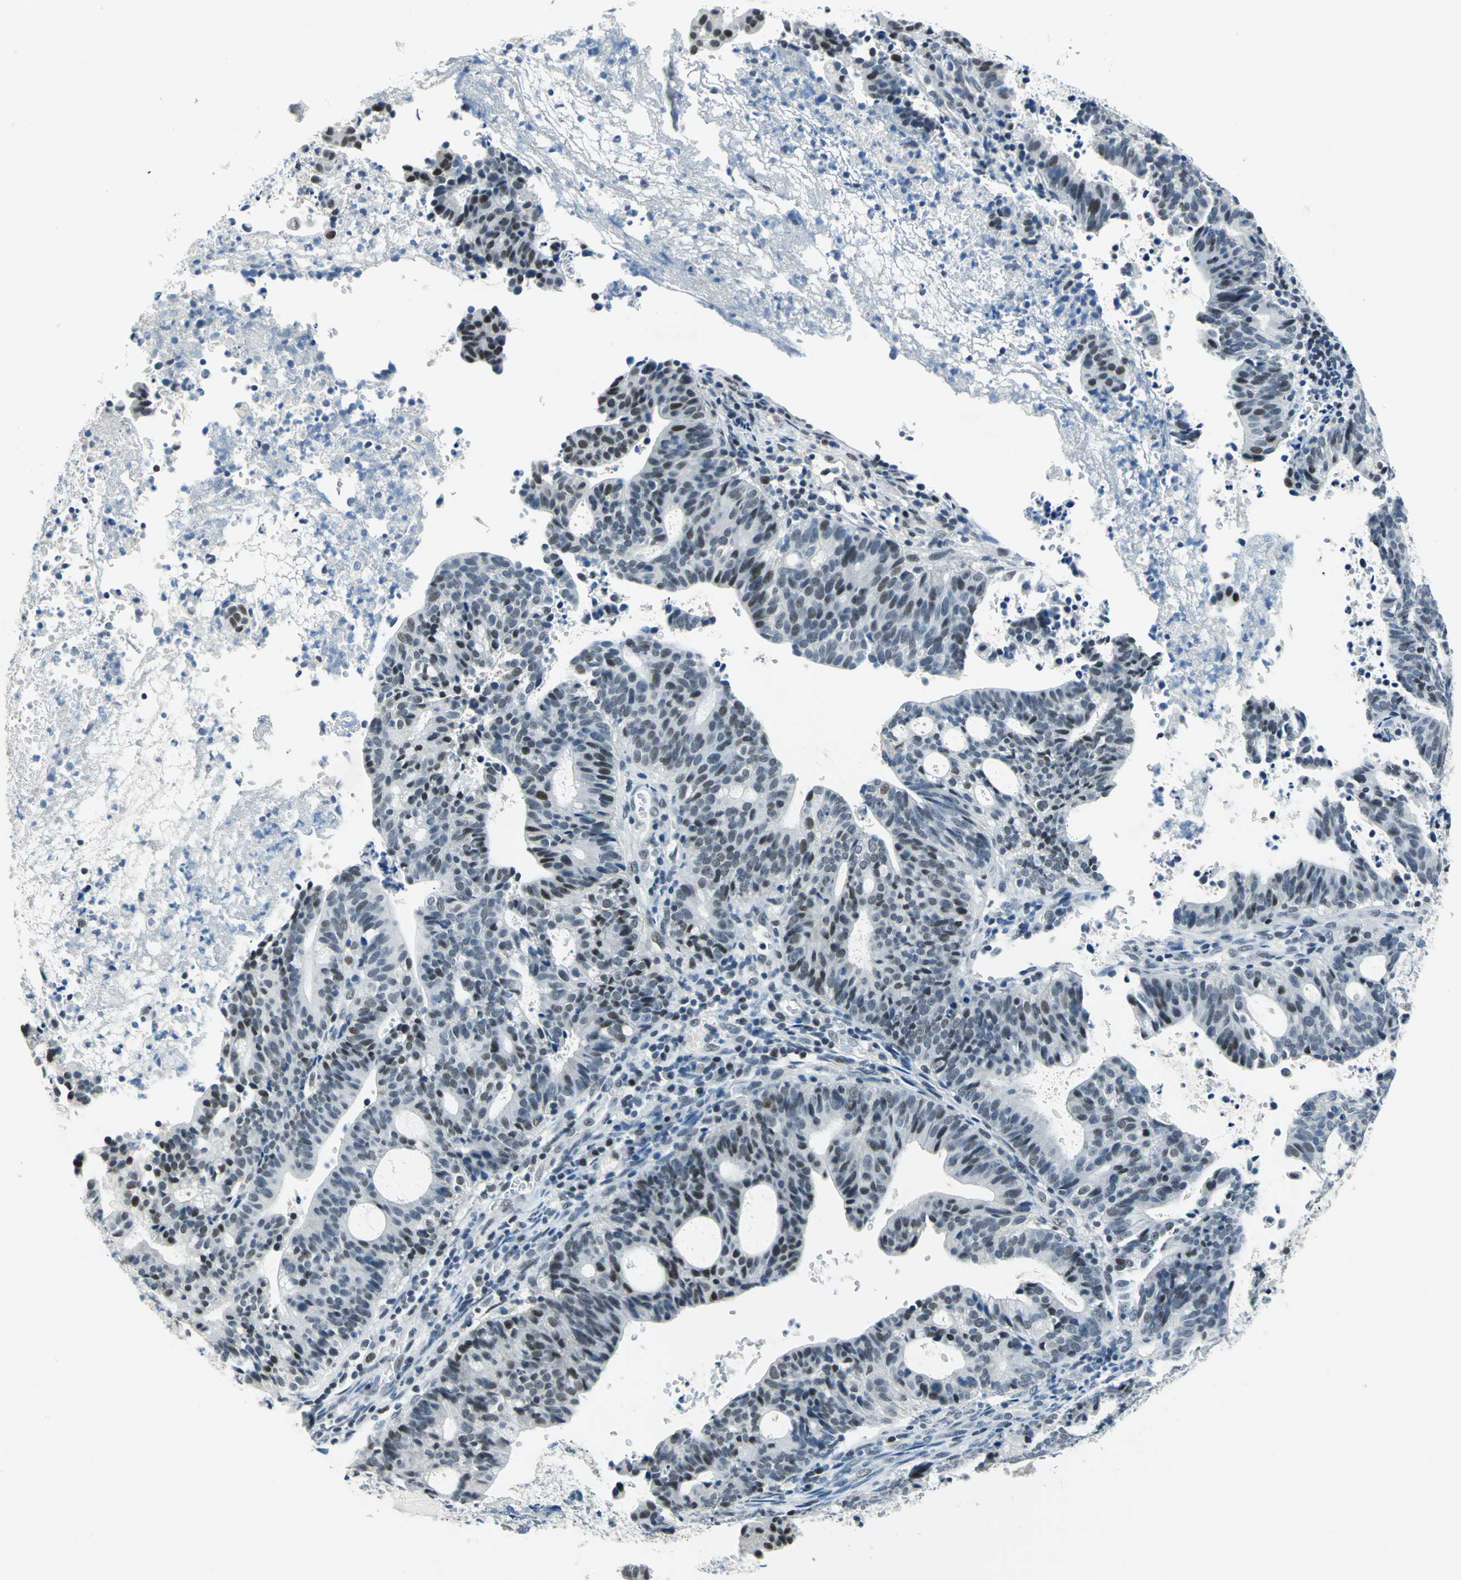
{"staining": {"intensity": "strong", "quantity": "25%-75%", "location": "nuclear"}, "tissue": "endometrial cancer", "cell_type": "Tumor cells", "image_type": "cancer", "snomed": [{"axis": "morphology", "description": "Adenocarcinoma, NOS"}, {"axis": "topography", "description": "Uterus"}], "caption": "Endometrial cancer stained with a protein marker exhibits strong staining in tumor cells.", "gene": "RAD17", "patient": {"sex": "female", "age": 83}}